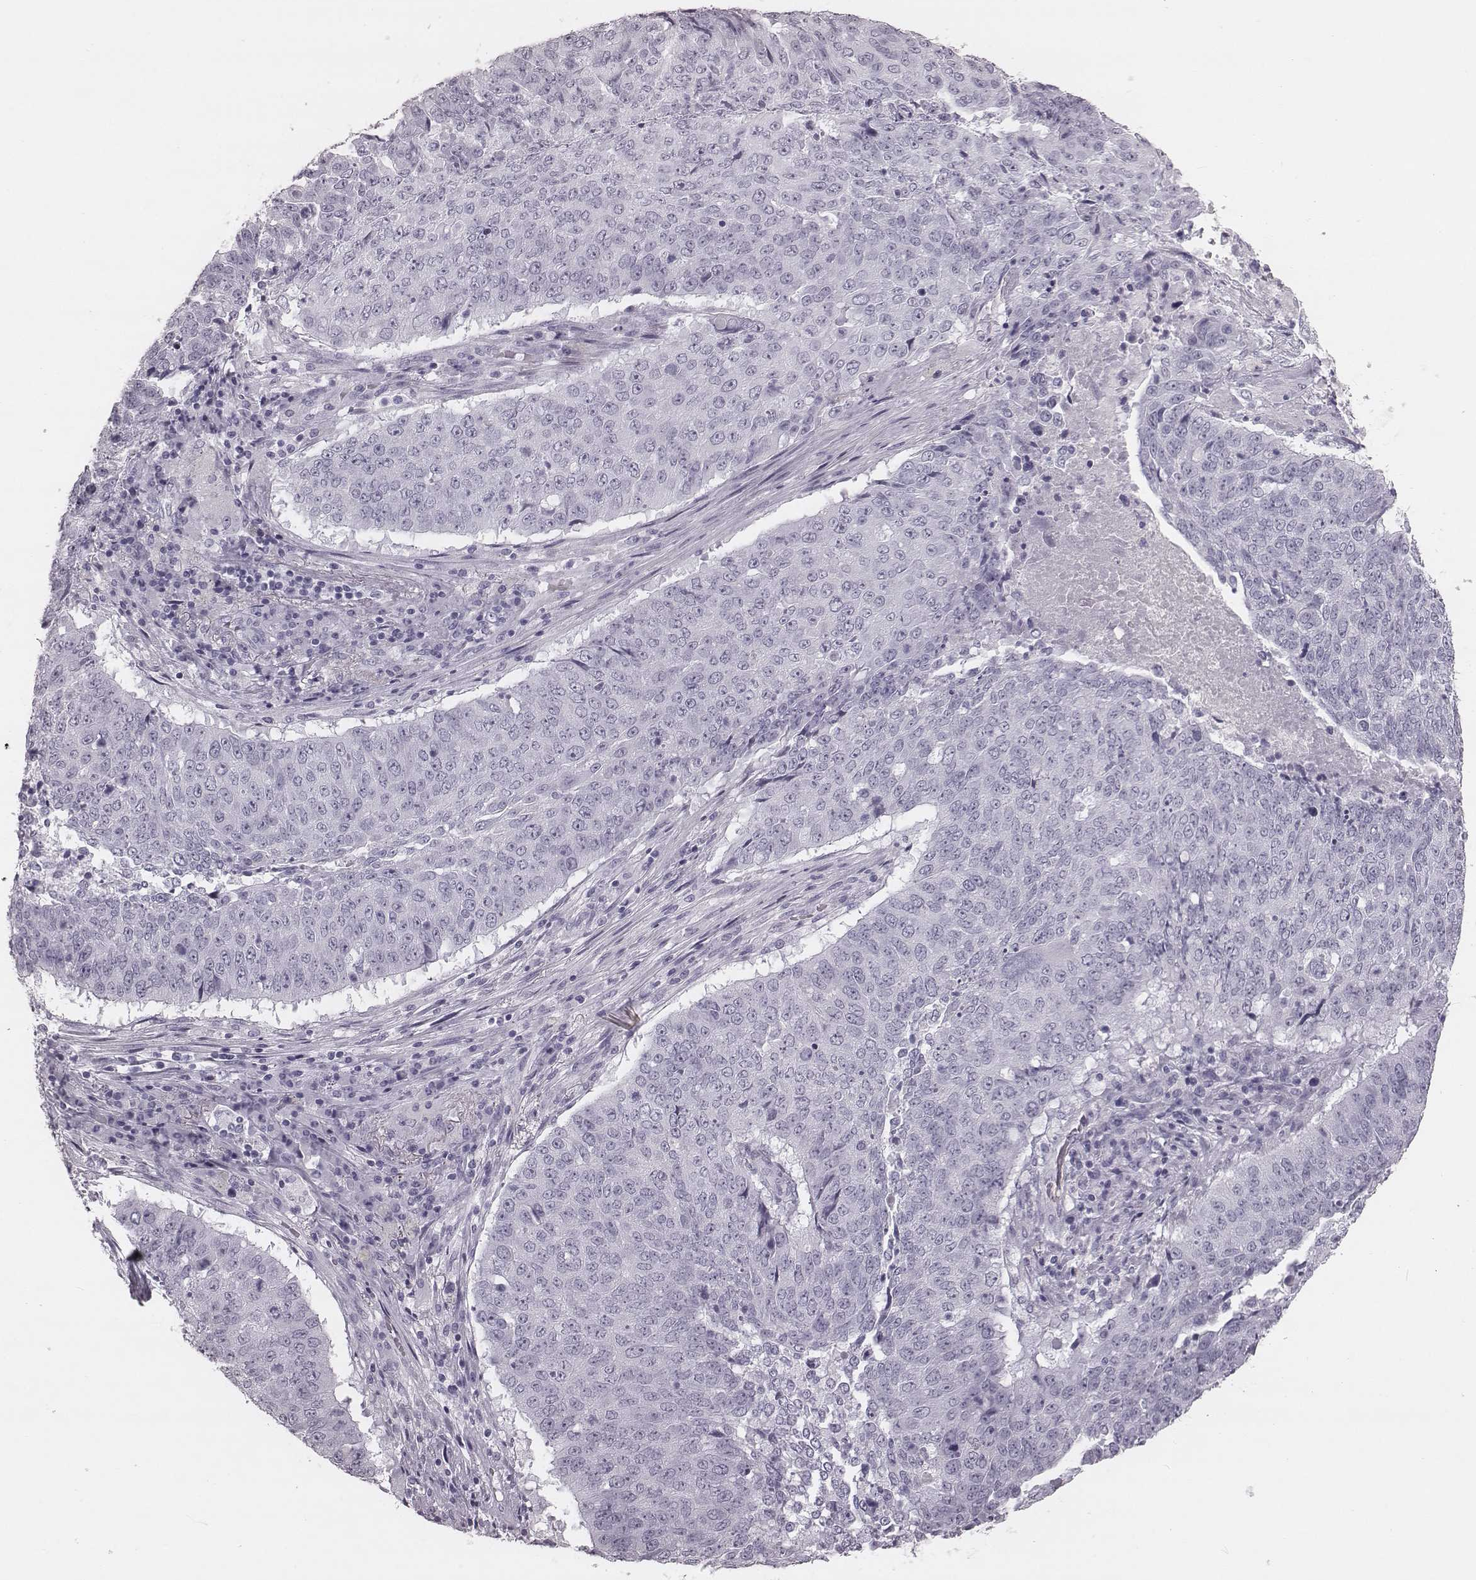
{"staining": {"intensity": "negative", "quantity": "none", "location": "none"}, "tissue": "lung cancer", "cell_type": "Tumor cells", "image_type": "cancer", "snomed": [{"axis": "morphology", "description": "Normal tissue, NOS"}, {"axis": "morphology", "description": "Squamous cell carcinoma, NOS"}, {"axis": "topography", "description": "Bronchus"}, {"axis": "topography", "description": "Lung"}], "caption": "Immunohistochemistry of squamous cell carcinoma (lung) demonstrates no positivity in tumor cells. Nuclei are stained in blue.", "gene": "KRT74", "patient": {"sex": "male", "age": 64}}